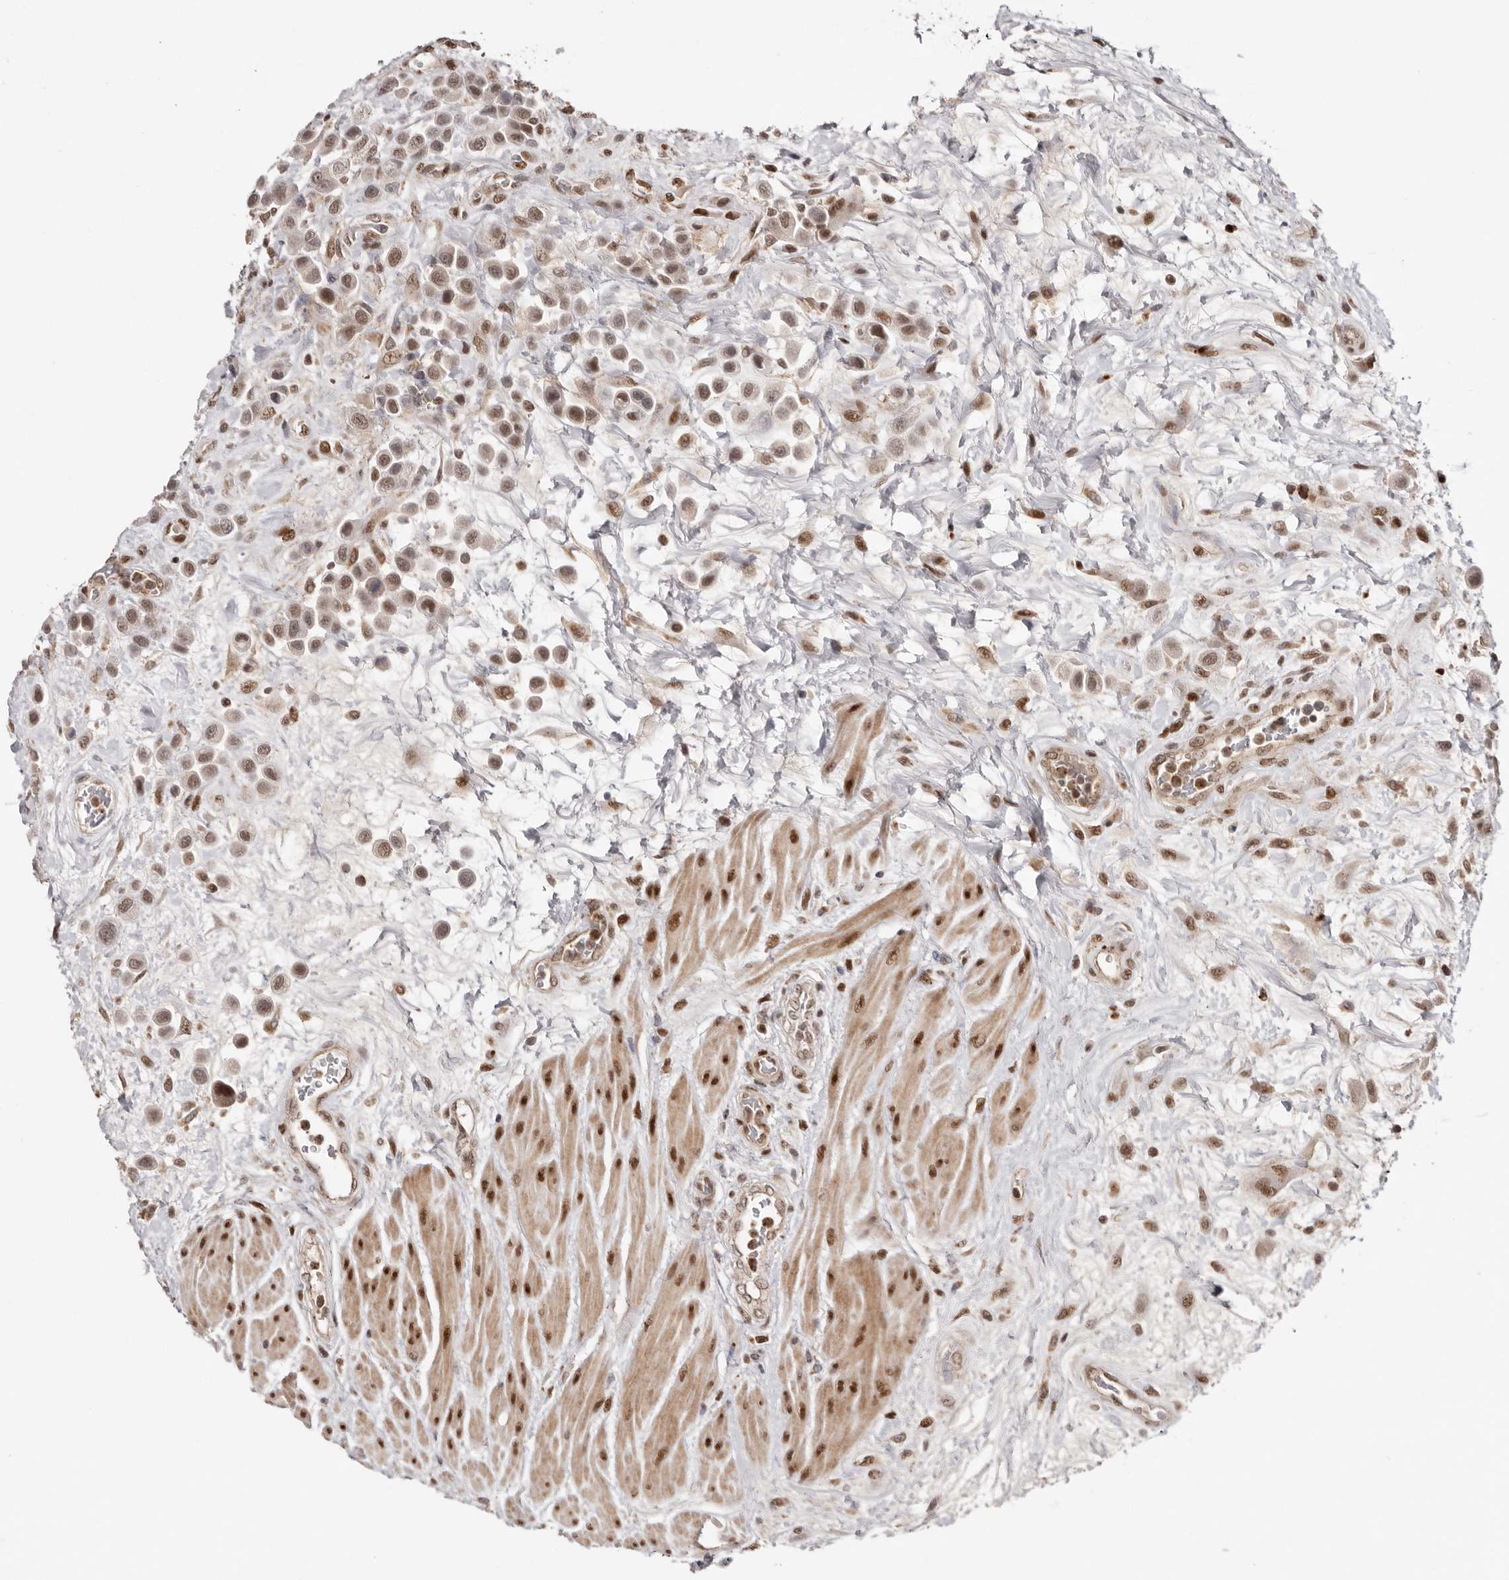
{"staining": {"intensity": "moderate", "quantity": ">75%", "location": "nuclear"}, "tissue": "urothelial cancer", "cell_type": "Tumor cells", "image_type": "cancer", "snomed": [{"axis": "morphology", "description": "Urothelial carcinoma, High grade"}, {"axis": "topography", "description": "Urinary bladder"}], "caption": "High-magnification brightfield microscopy of urothelial cancer stained with DAB (brown) and counterstained with hematoxylin (blue). tumor cells exhibit moderate nuclear staining is seen in approximately>75% of cells.", "gene": "SMAD7", "patient": {"sex": "male", "age": 50}}